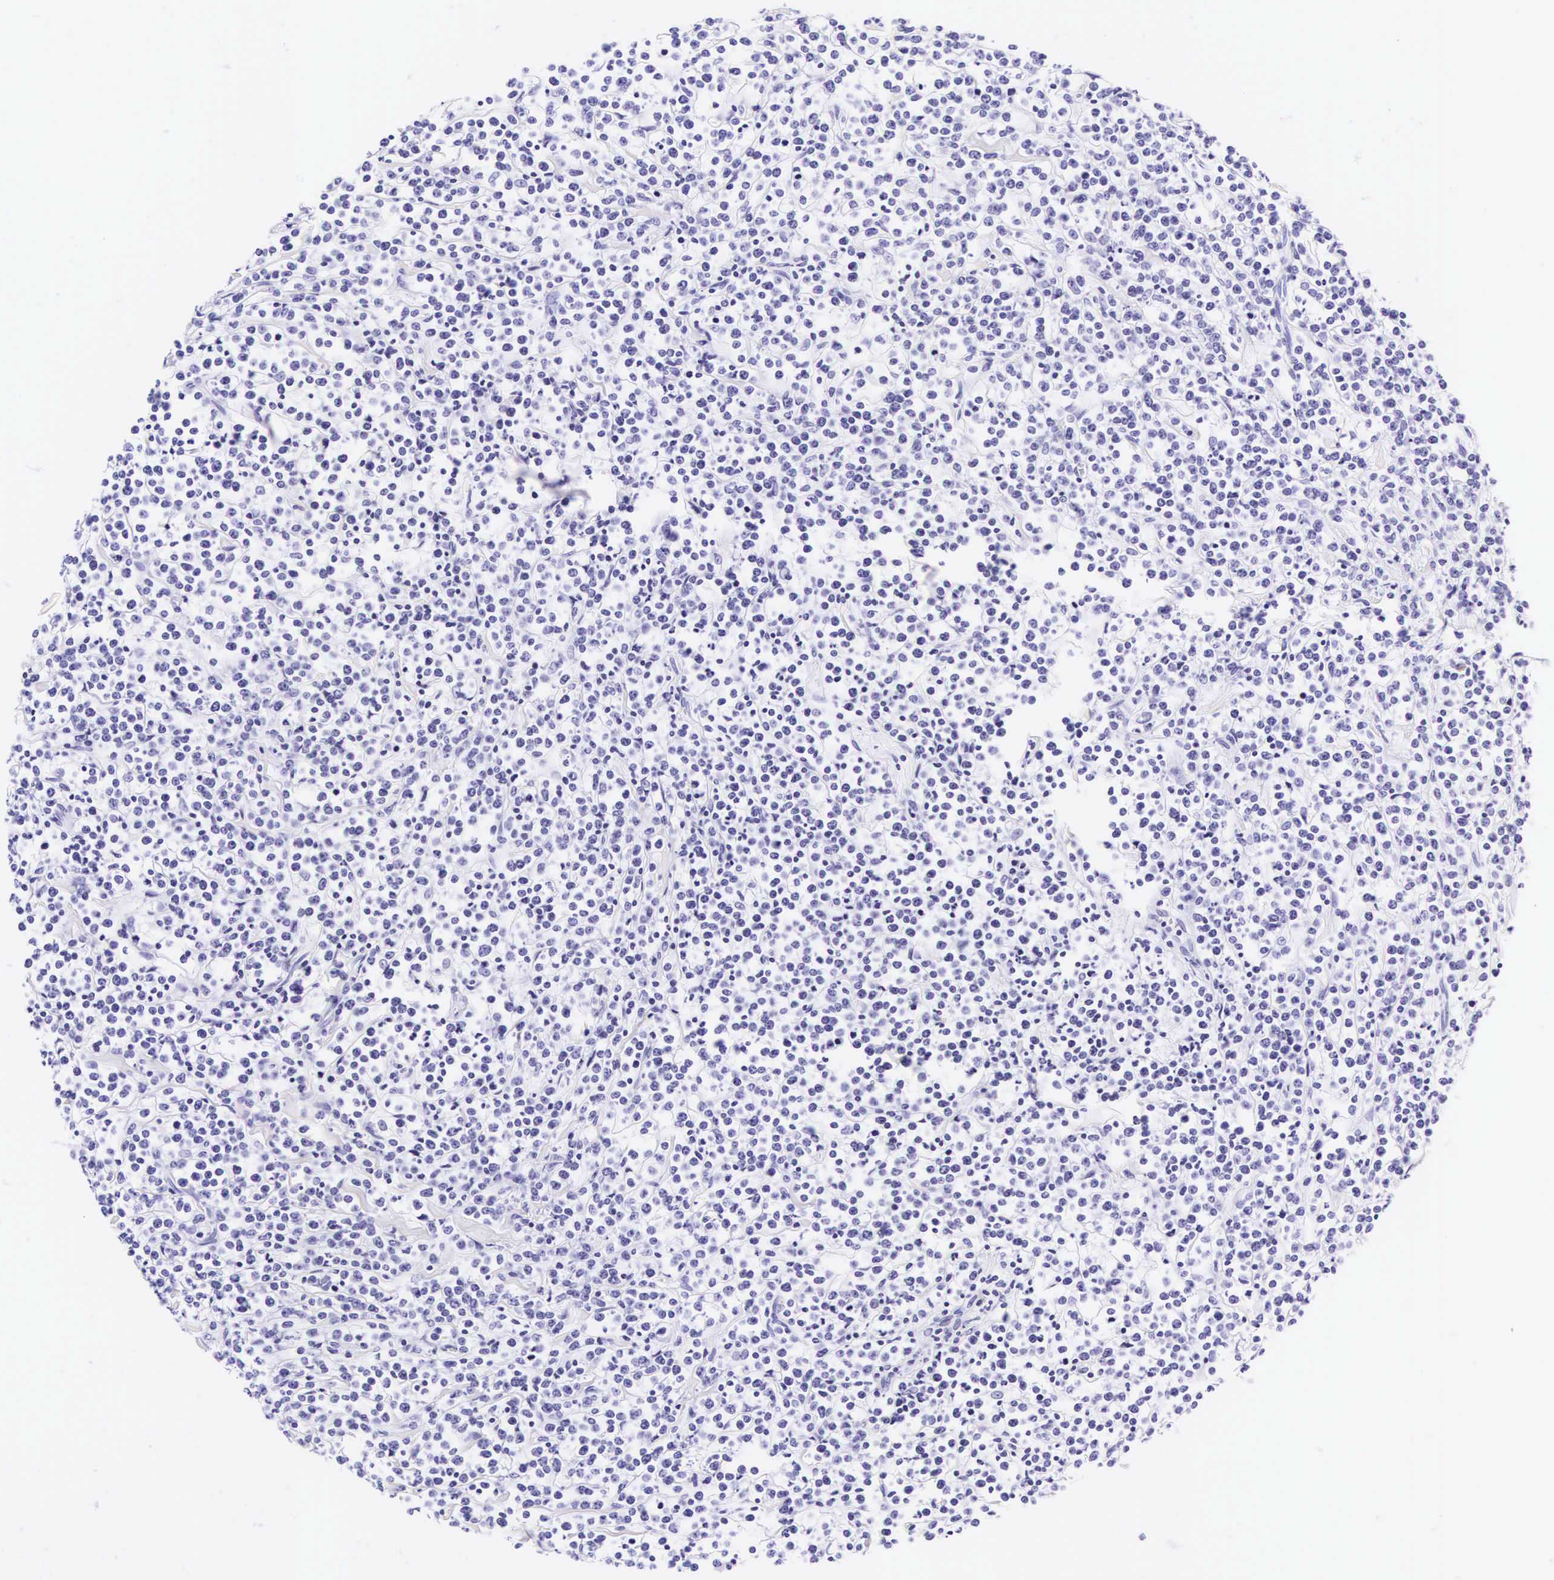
{"staining": {"intensity": "negative", "quantity": "none", "location": "none"}, "tissue": "lymphoma", "cell_type": "Tumor cells", "image_type": "cancer", "snomed": [{"axis": "morphology", "description": "Malignant lymphoma, non-Hodgkin's type, High grade"}, {"axis": "topography", "description": "Small intestine"}, {"axis": "topography", "description": "Colon"}], "caption": "A high-resolution image shows immunohistochemistry staining of lymphoma, which shows no significant staining in tumor cells.", "gene": "KRT18", "patient": {"sex": "male", "age": 8}}